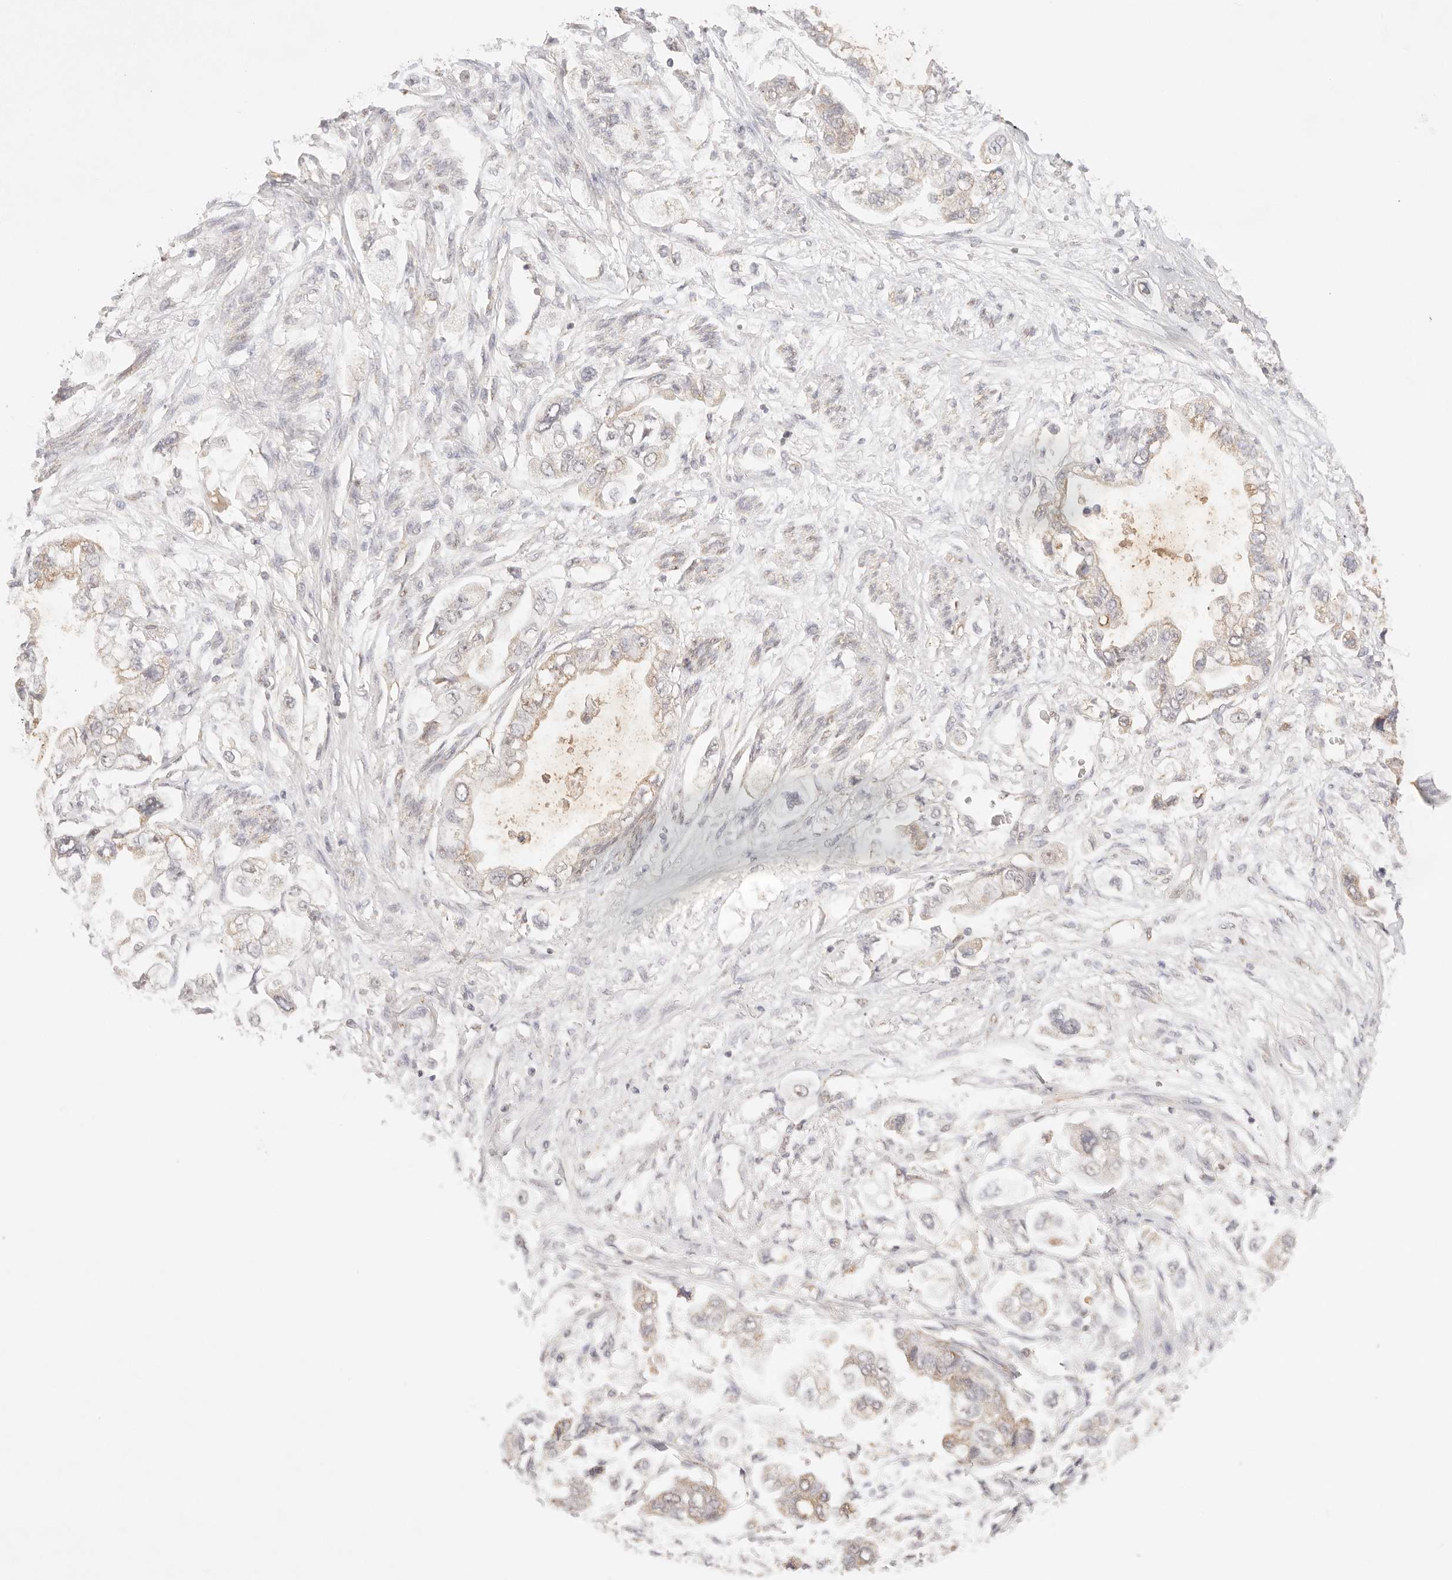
{"staining": {"intensity": "weak", "quantity": "<25%", "location": "cytoplasmic/membranous"}, "tissue": "stomach cancer", "cell_type": "Tumor cells", "image_type": "cancer", "snomed": [{"axis": "morphology", "description": "Adenocarcinoma, NOS"}, {"axis": "topography", "description": "Stomach"}], "caption": "Tumor cells show no significant protein positivity in stomach cancer.", "gene": "IL1R2", "patient": {"sex": "male", "age": 62}}